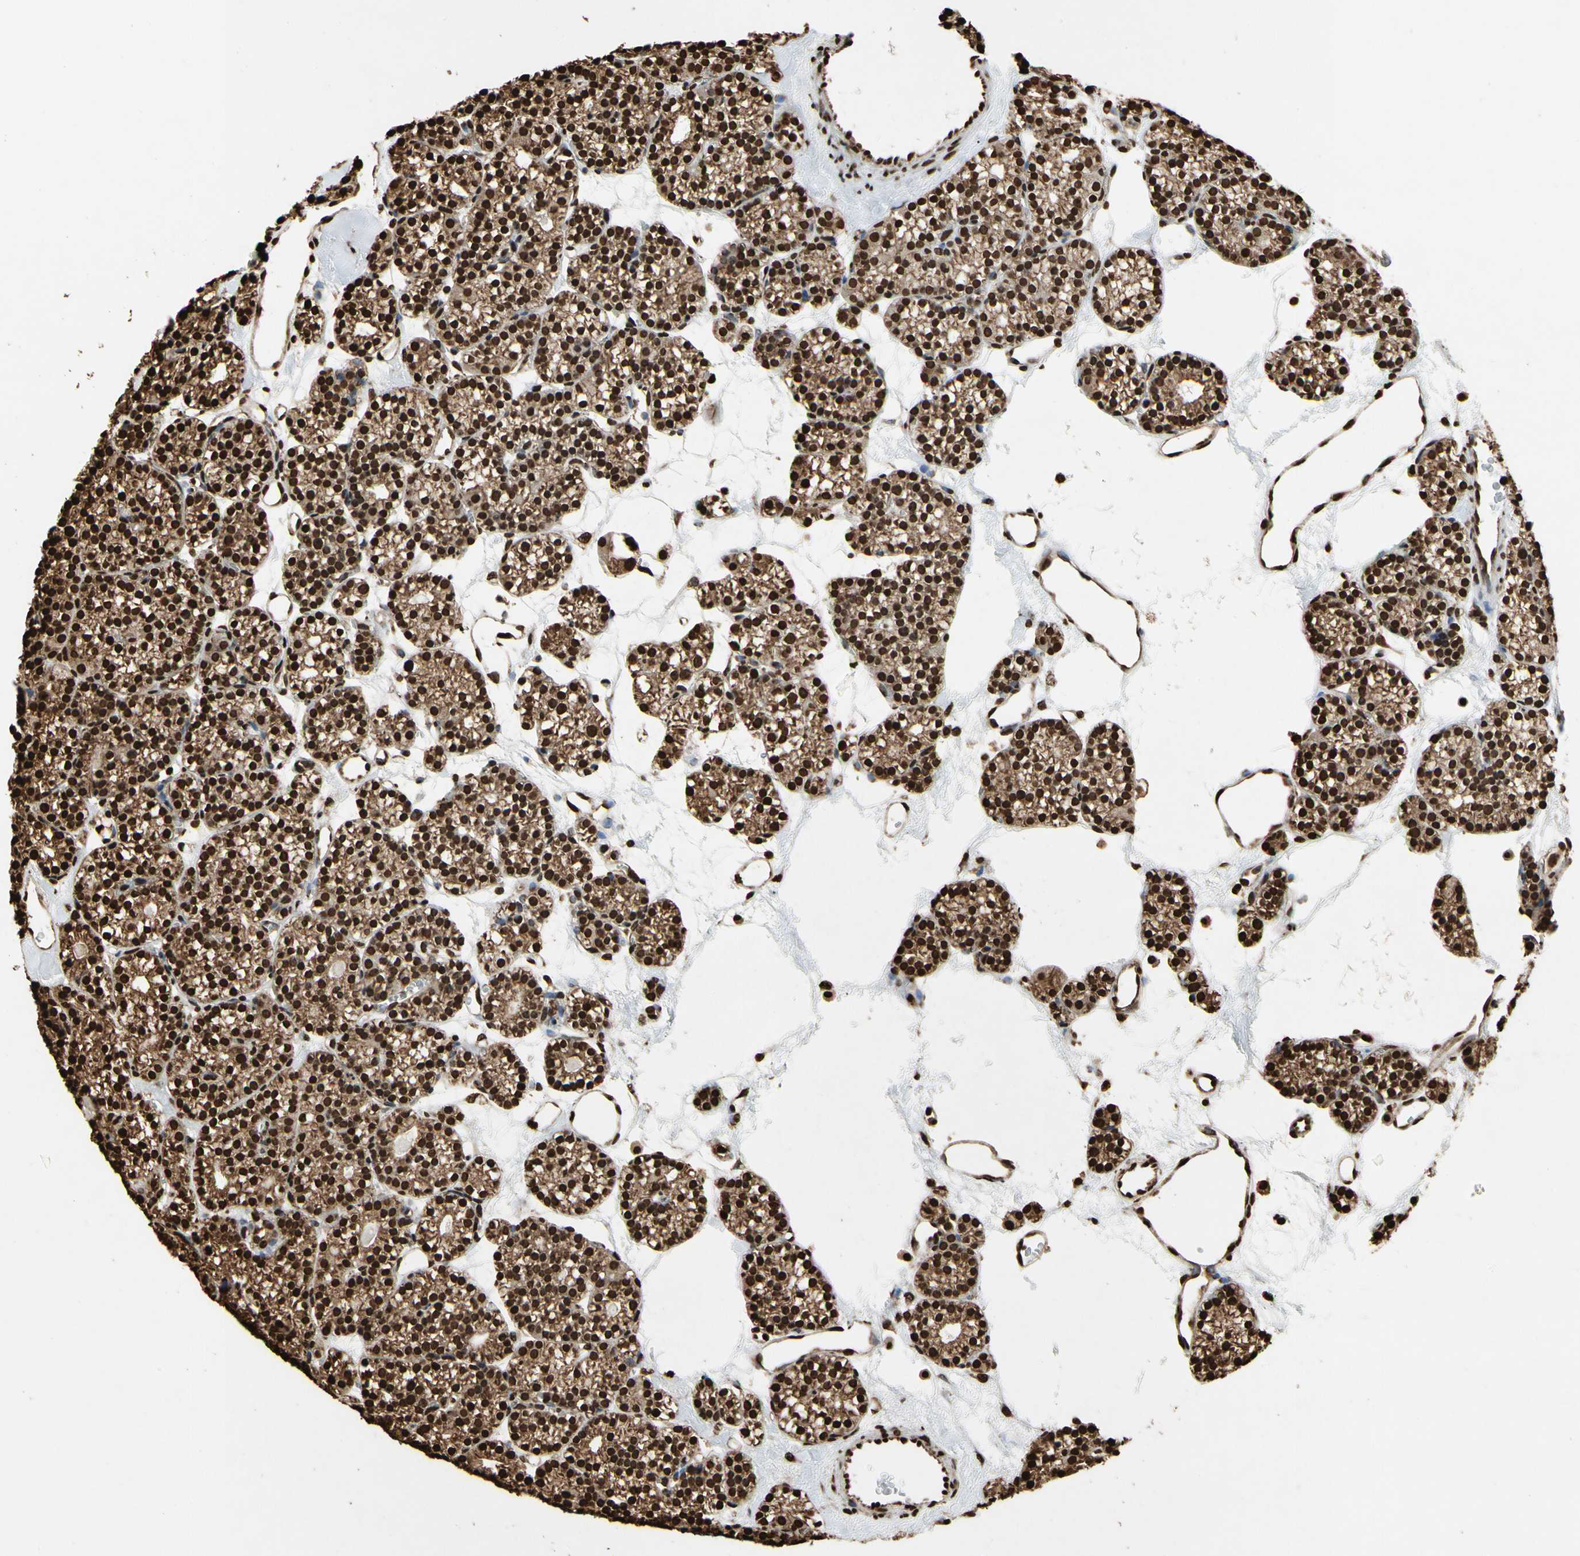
{"staining": {"intensity": "strong", "quantity": ">75%", "location": "cytoplasmic/membranous,nuclear"}, "tissue": "parathyroid gland", "cell_type": "Glandular cells", "image_type": "normal", "snomed": [{"axis": "morphology", "description": "Normal tissue, NOS"}, {"axis": "topography", "description": "Parathyroid gland"}], "caption": "Glandular cells display strong cytoplasmic/membranous,nuclear positivity in approximately >75% of cells in normal parathyroid gland.", "gene": "HNRNPK", "patient": {"sex": "female", "age": 64}}